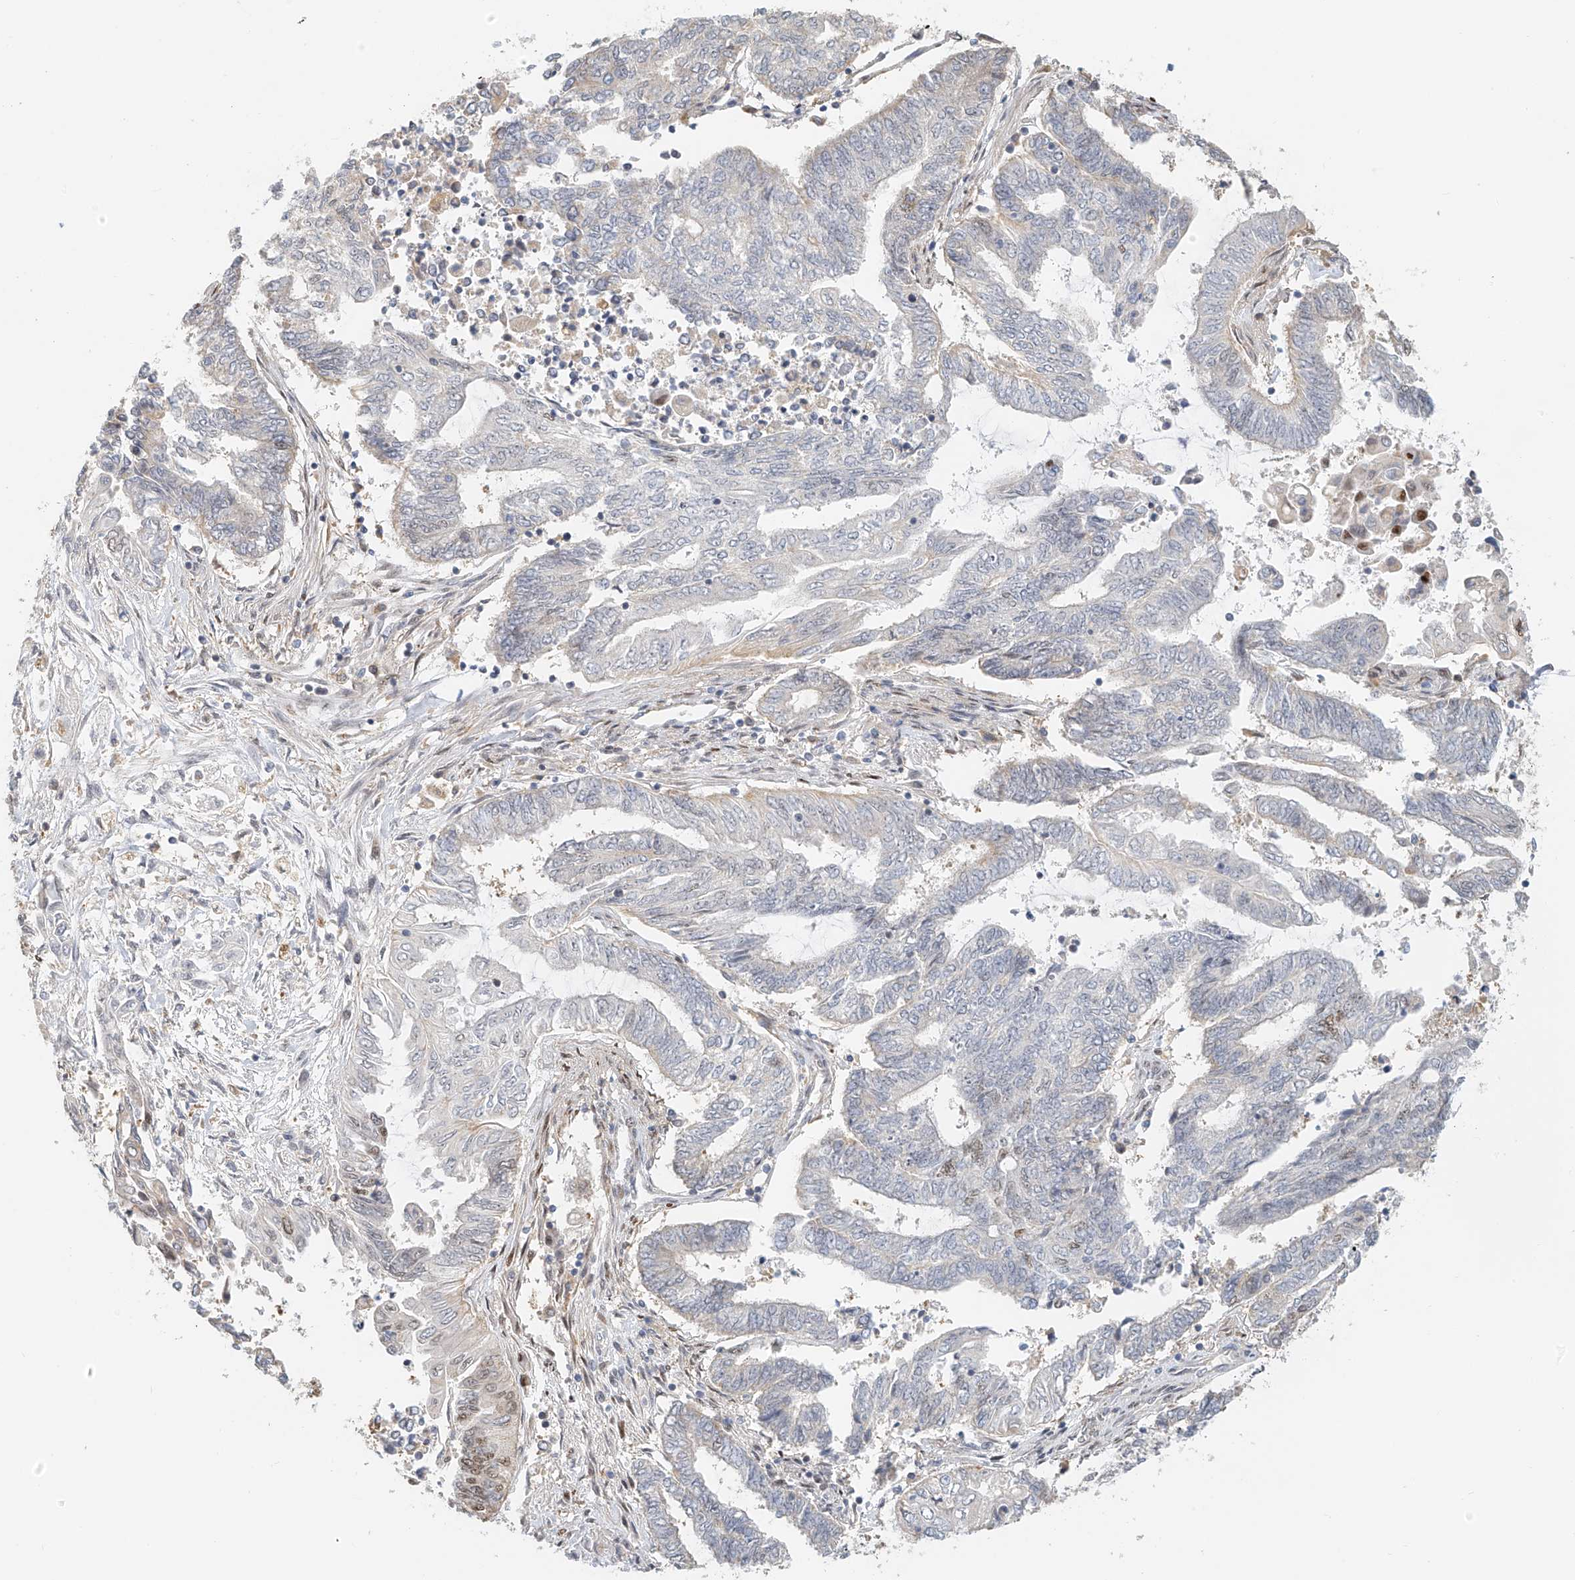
{"staining": {"intensity": "moderate", "quantity": "<25%", "location": "nuclear"}, "tissue": "endometrial cancer", "cell_type": "Tumor cells", "image_type": "cancer", "snomed": [{"axis": "morphology", "description": "Adenocarcinoma, NOS"}, {"axis": "topography", "description": "Uterus"}, {"axis": "topography", "description": "Endometrium"}], "caption": "A micrograph of human endometrial cancer stained for a protein demonstrates moderate nuclear brown staining in tumor cells.", "gene": "ZNF514", "patient": {"sex": "female", "age": 70}}